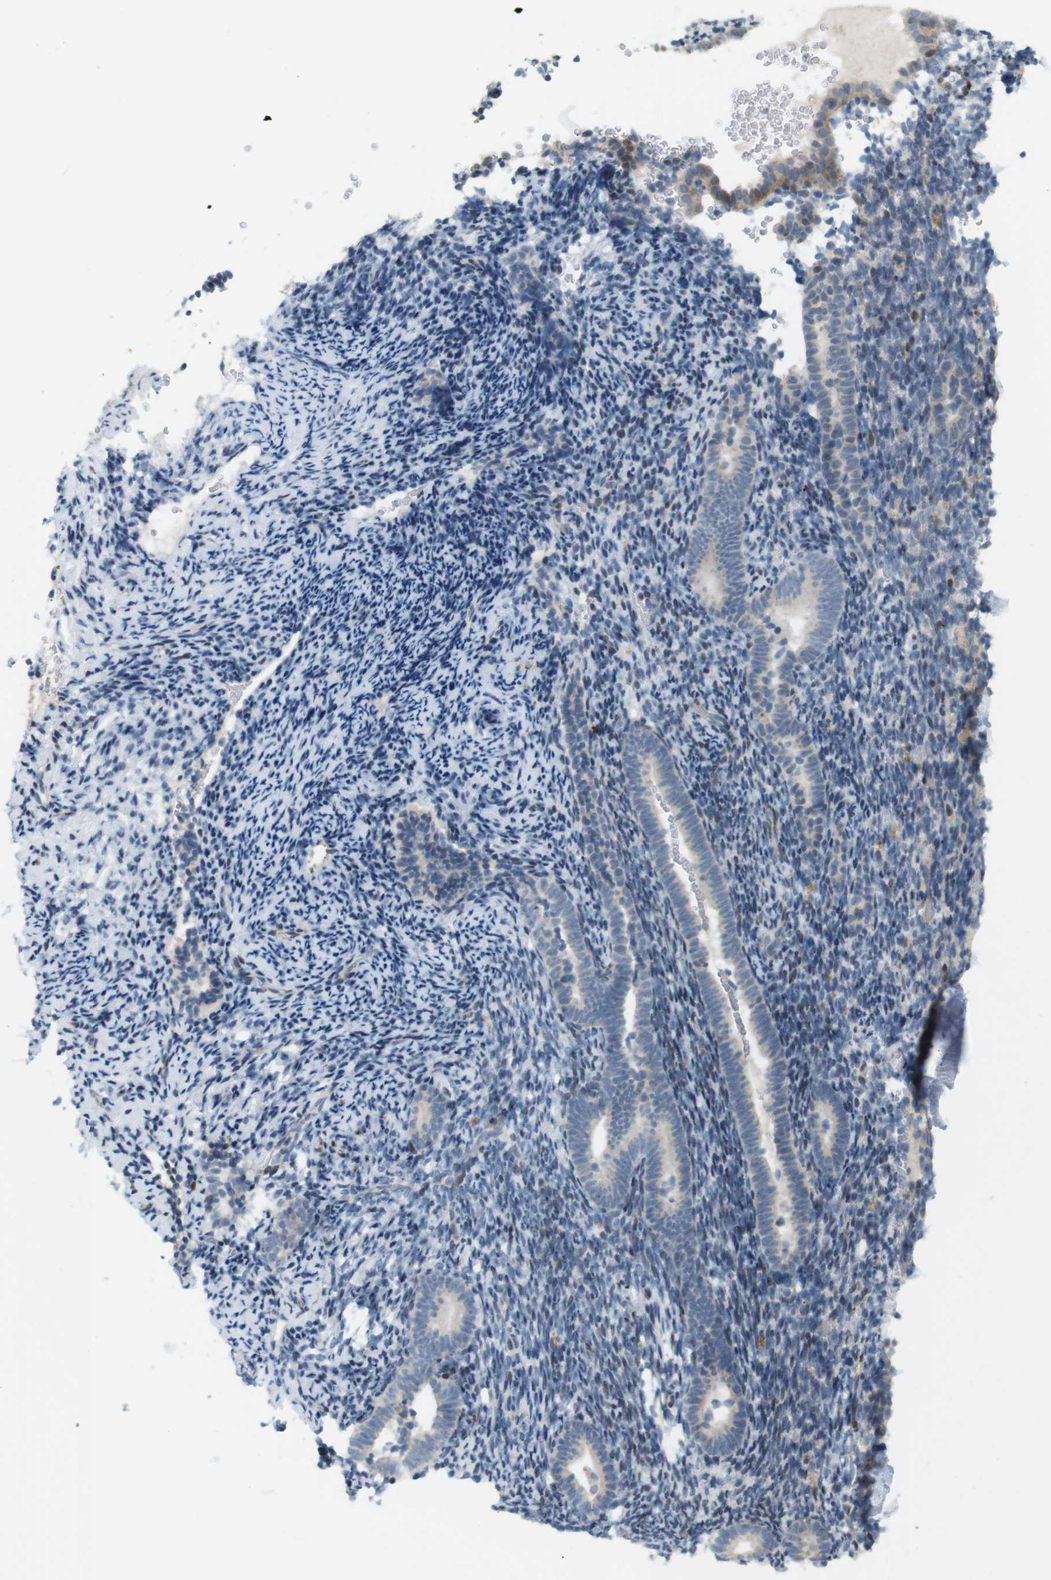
{"staining": {"intensity": "negative", "quantity": "none", "location": "none"}, "tissue": "endometrium", "cell_type": "Cells in endometrial stroma", "image_type": "normal", "snomed": [{"axis": "morphology", "description": "Normal tissue, NOS"}, {"axis": "topography", "description": "Endometrium"}], "caption": "Immunohistochemical staining of unremarkable human endometrium reveals no significant staining in cells in endometrial stroma. (Immunohistochemistry (ihc), brightfield microscopy, high magnification).", "gene": "PPP1R14A", "patient": {"sex": "female", "age": 51}}